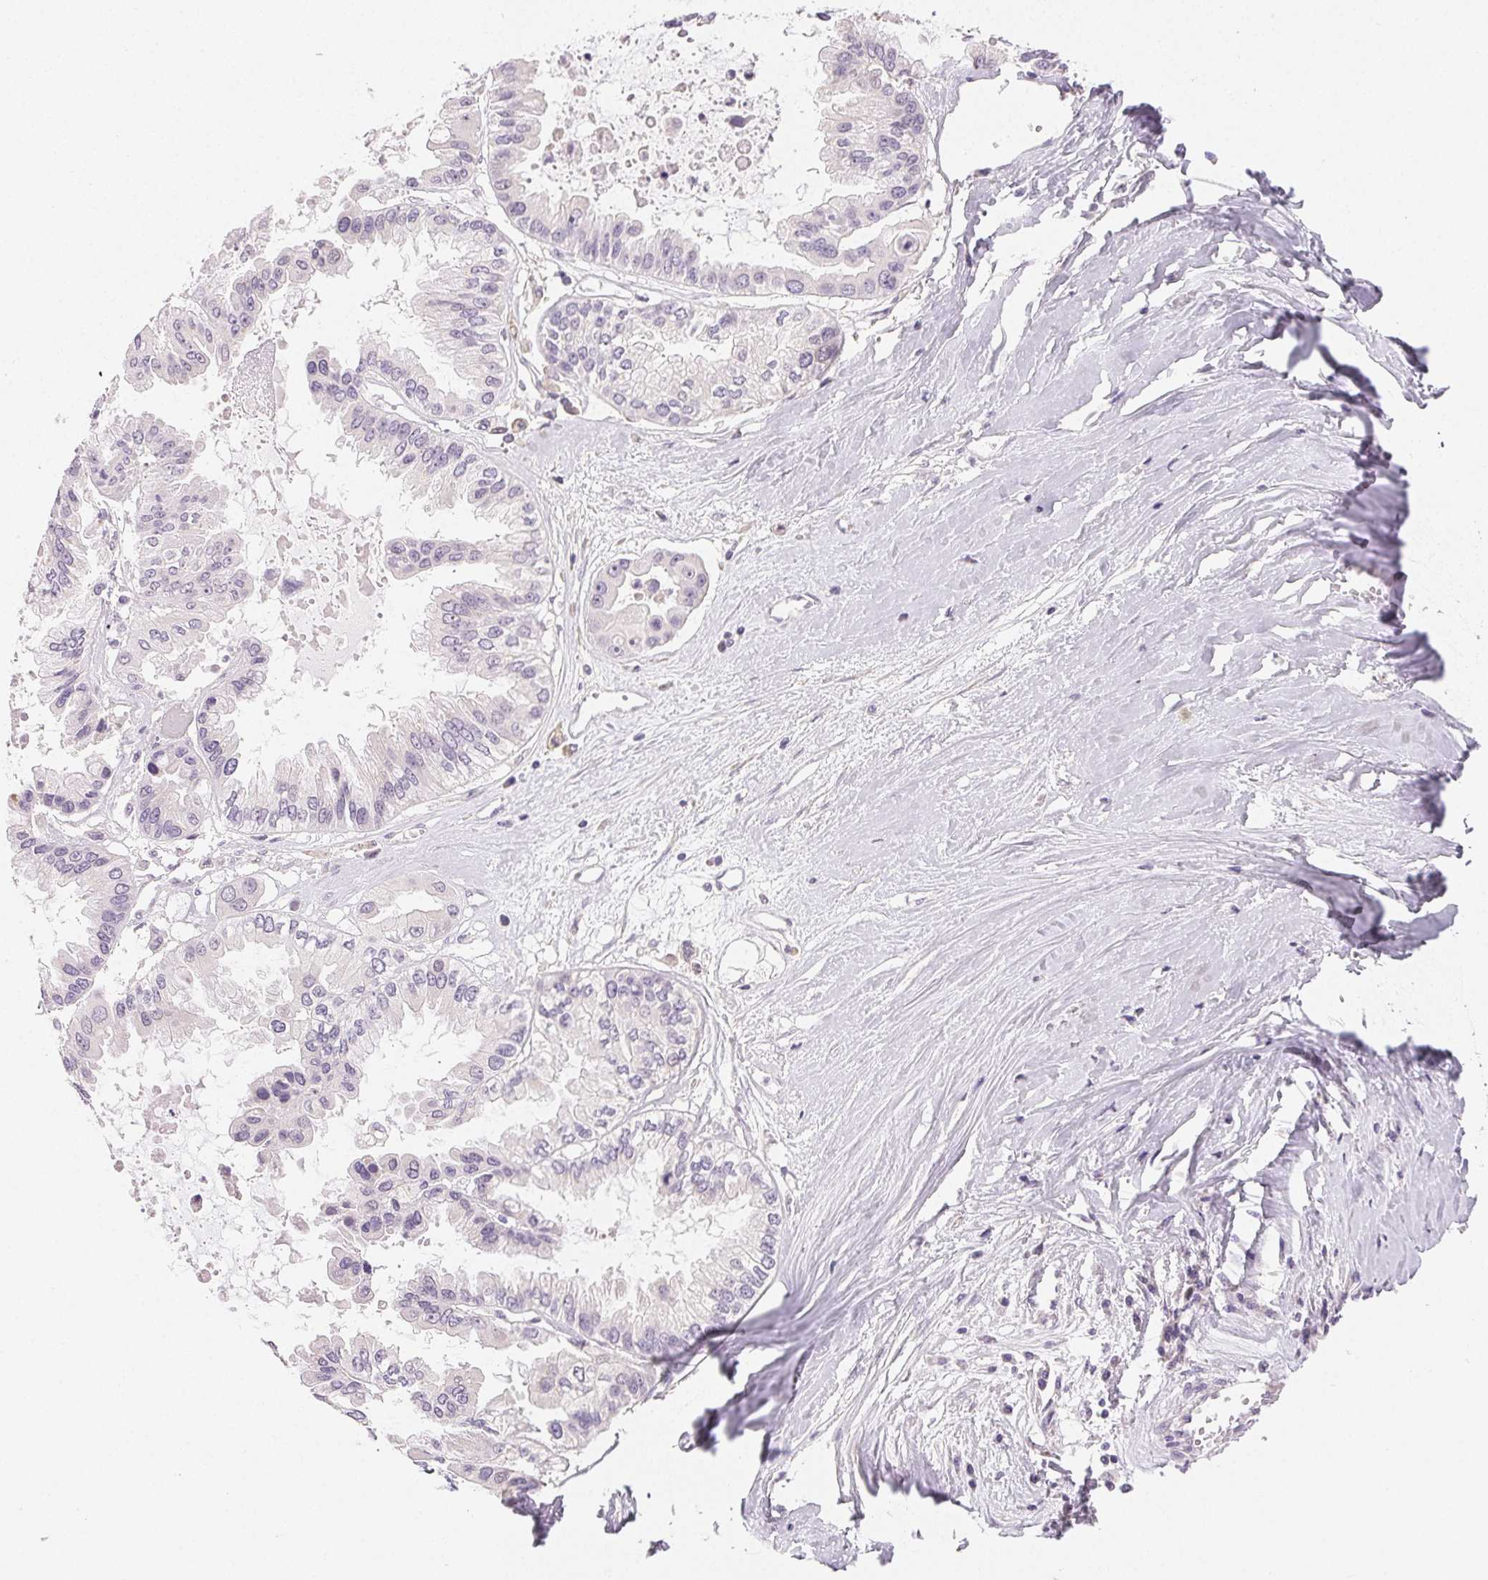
{"staining": {"intensity": "negative", "quantity": "none", "location": "none"}, "tissue": "ovarian cancer", "cell_type": "Tumor cells", "image_type": "cancer", "snomed": [{"axis": "morphology", "description": "Cystadenocarcinoma, serous, NOS"}, {"axis": "topography", "description": "Ovary"}], "caption": "Protein analysis of ovarian cancer (serous cystadenocarcinoma) displays no significant staining in tumor cells.", "gene": "MYBL1", "patient": {"sex": "female", "age": 56}}